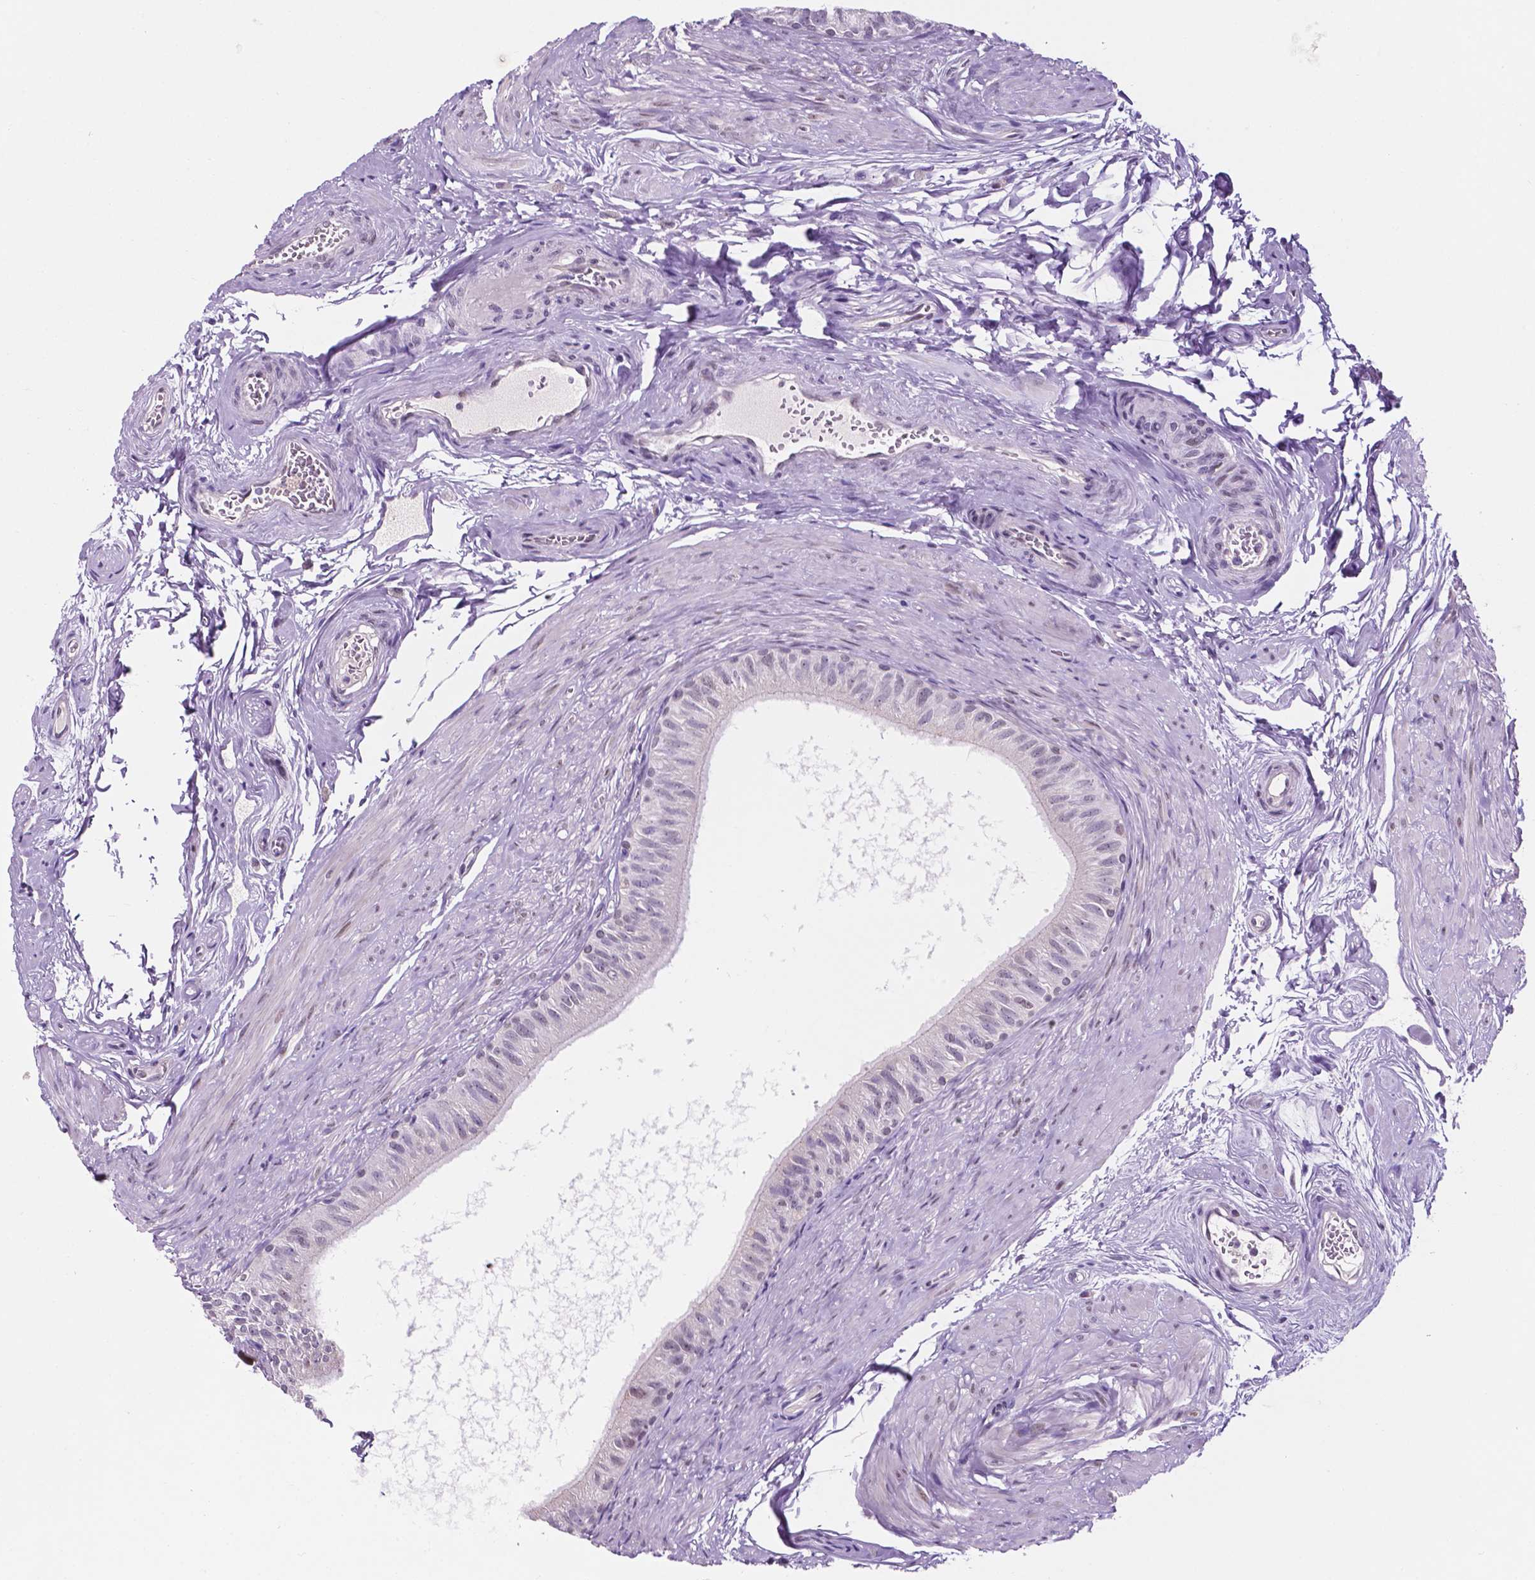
{"staining": {"intensity": "moderate", "quantity": "<25%", "location": "cytoplasmic/membranous"}, "tissue": "epididymis", "cell_type": "Glandular cells", "image_type": "normal", "snomed": [{"axis": "morphology", "description": "Normal tissue, NOS"}, {"axis": "topography", "description": "Epididymis"}], "caption": "Immunohistochemical staining of benign epididymis reveals <25% levels of moderate cytoplasmic/membranous protein expression in approximately <25% of glandular cells.", "gene": "FAM50B", "patient": {"sex": "male", "age": 36}}